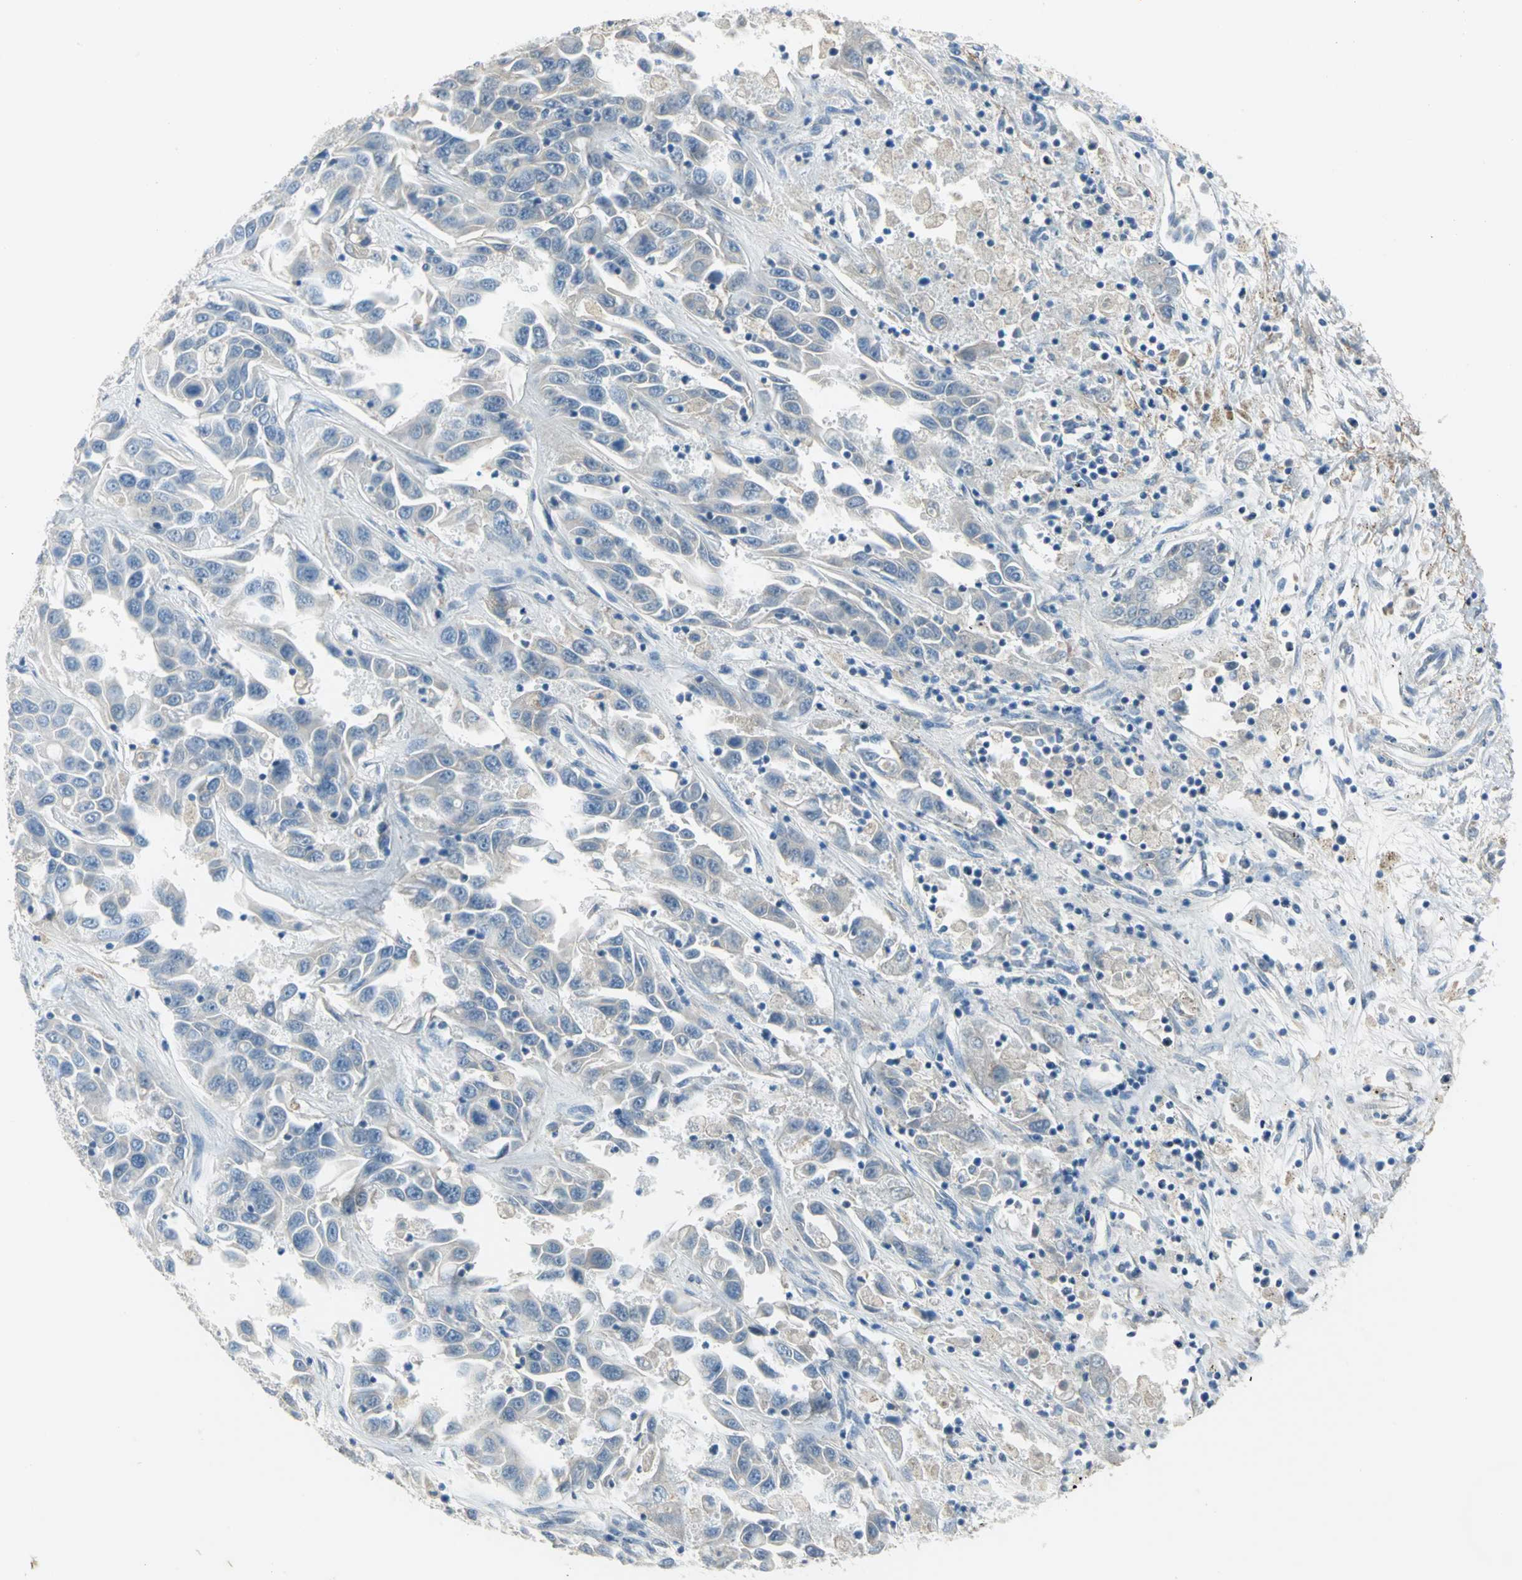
{"staining": {"intensity": "weak", "quantity": "<25%", "location": "cytoplasmic/membranous"}, "tissue": "liver cancer", "cell_type": "Tumor cells", "image_type": "cancer", "snomed": [{"axis": "morphology", "description": "Cholangiocarcinoma"}, {"axis": "topography", "description": "Liver"}], "caption": "Tumor cells show no significant expression in cholangiocarcinoma (liver). The staining was performed using DAB (3,3'-diaminobenzidine) to visualize the protein expression in brown, while the nuclei were stained in blue with hematoxylin (Magnification: 20x).", "gene": "ZIC1", "patient": {"sex": "female", "age": 52}}